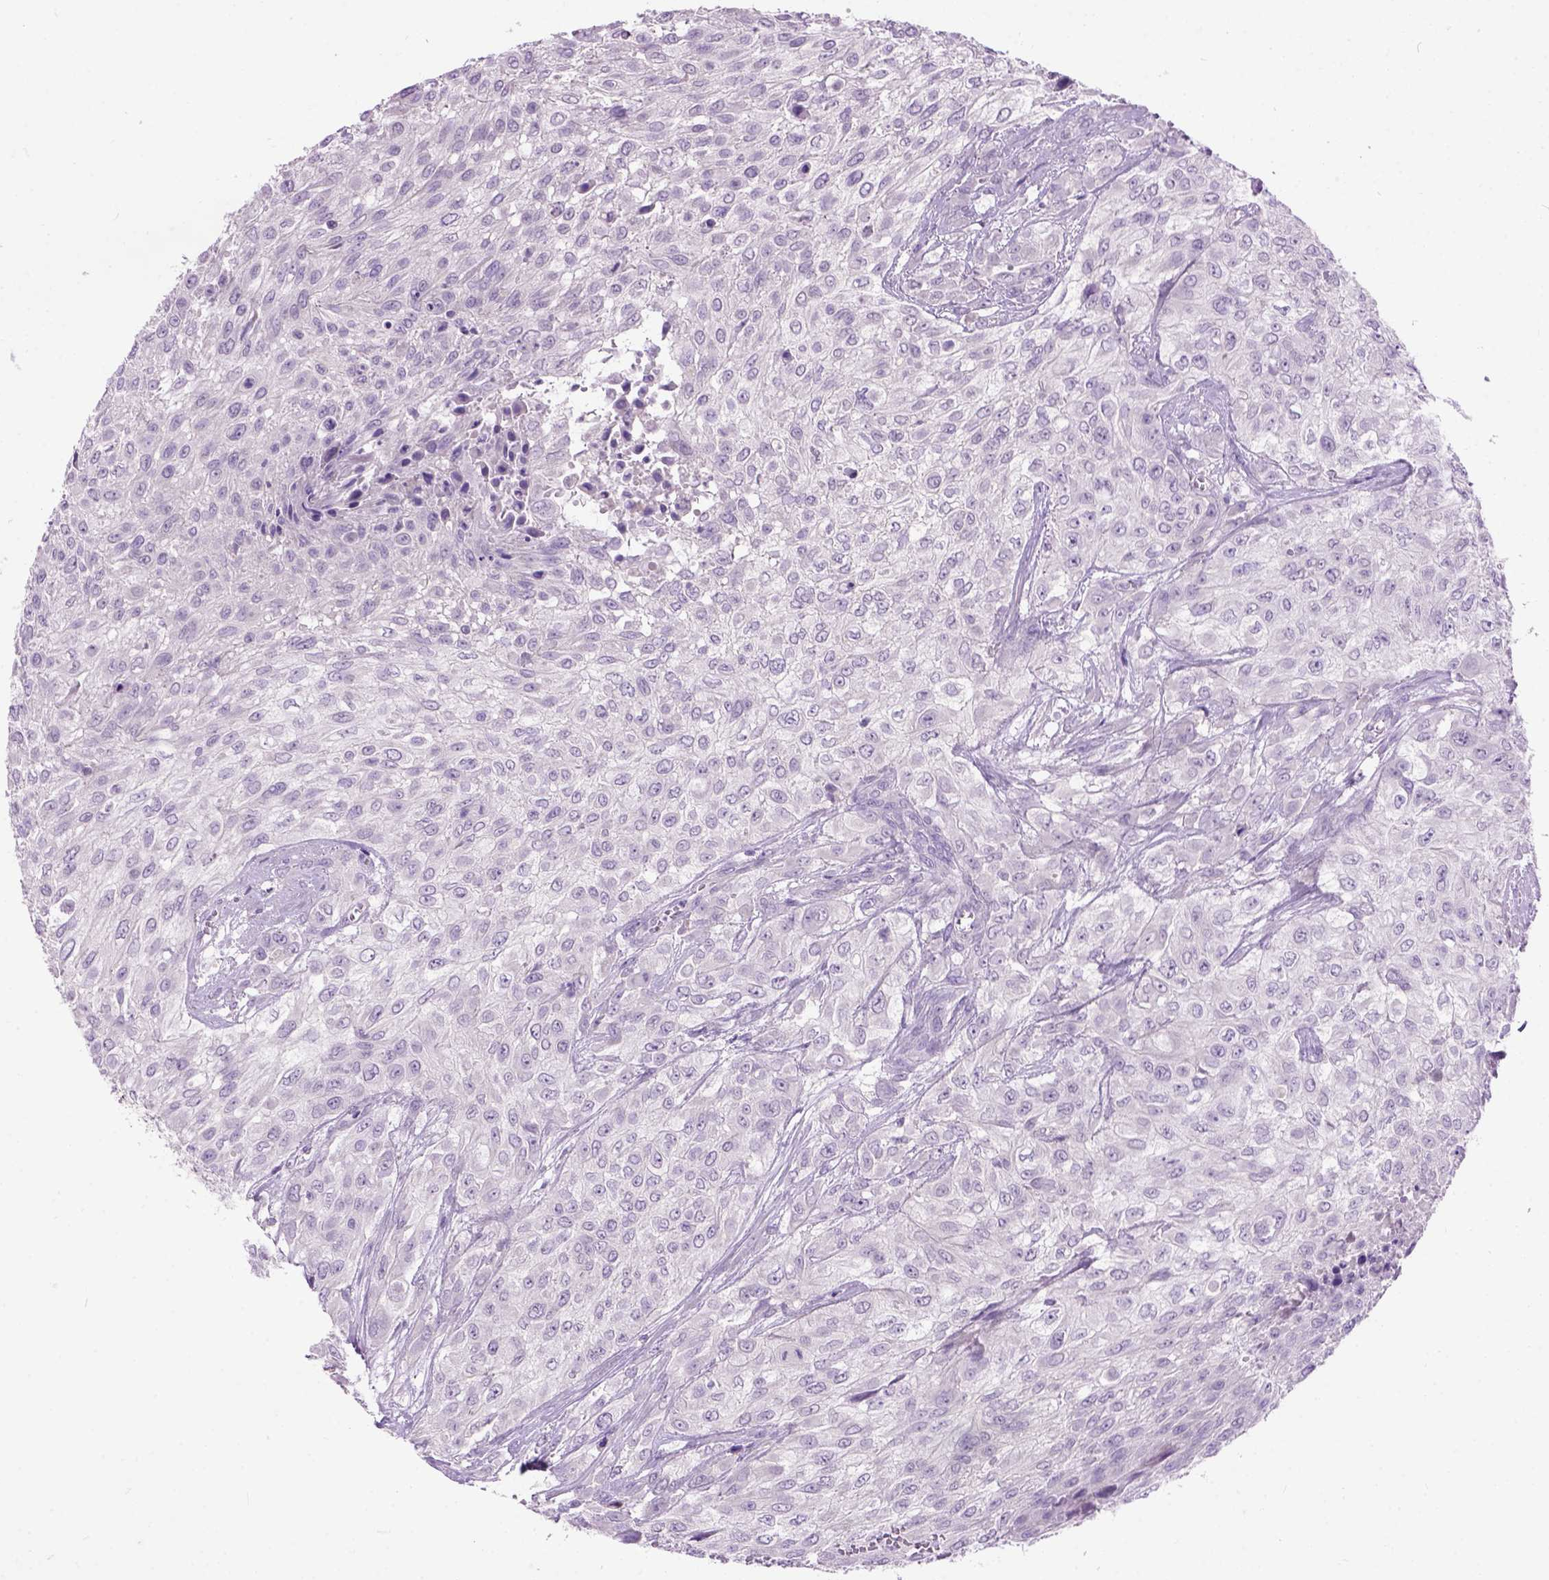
{"staining": {"intensity": "negative", "quantity": "none", "location": "none"}, "tissue": "urothelial cancer", "cell_type": "Tumor cells", "image_type": "cancer", "snomed": [{"axis": "morphology", "description": "Urothelial carcinoma, High grade"}, {"axis": "topography", "description": "Urinary bladder"}], "caption": "This is an immunohistochemistry photomicrograph of high-grade urothelial carcinoma. There is no expression in tumor cells.", "gene": "MAPT", "patient": {"sex": "male", "age": 57}}